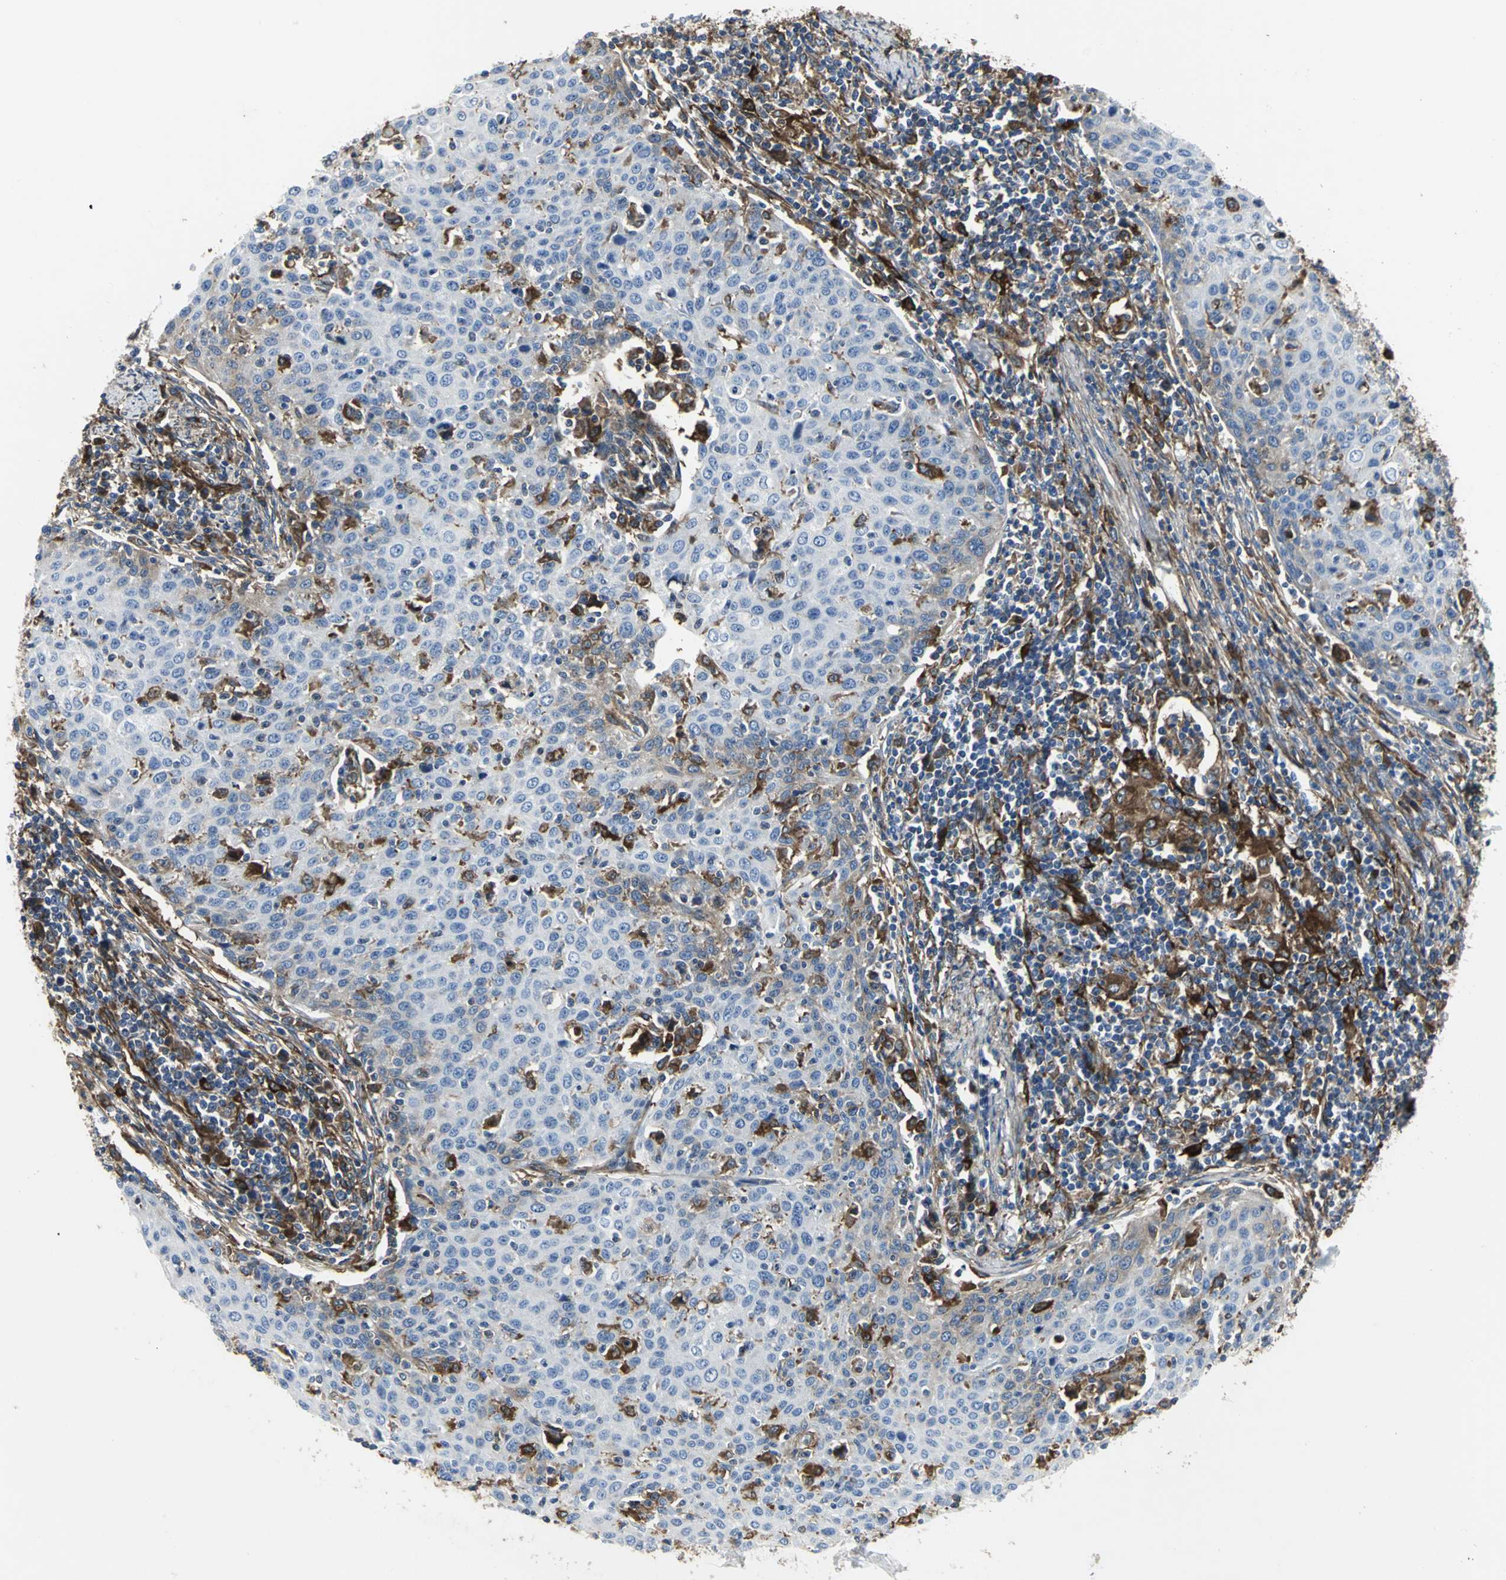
{"staining": {"intensity": "moderate", "quantity": "<25%", "location": "cytoplasmic/membranous"}, "tissue": "cervical cancer", "cell_type": "Tumor cells", "image_type": "cancer", "snomed": [{"axis": "morphology", "description": "Squamous cell carcinoma, NOS"}, {"axis": "topography", "description": "Cervix"}], "caption": "Moderate cytoplasmic/membranous protein positivity is identified in about <25% of tumor cells in squamous cell carcinoma (cervical). The staining was performed using DAB (3,3'-diaminobenzidine) to visualize the protein expression in brown, while the nuclei were stained in blue with hematoxylin (Magnification: 20x).", "gene": "CHRNB1", "patient": {"sex": "female", "age": 38}}